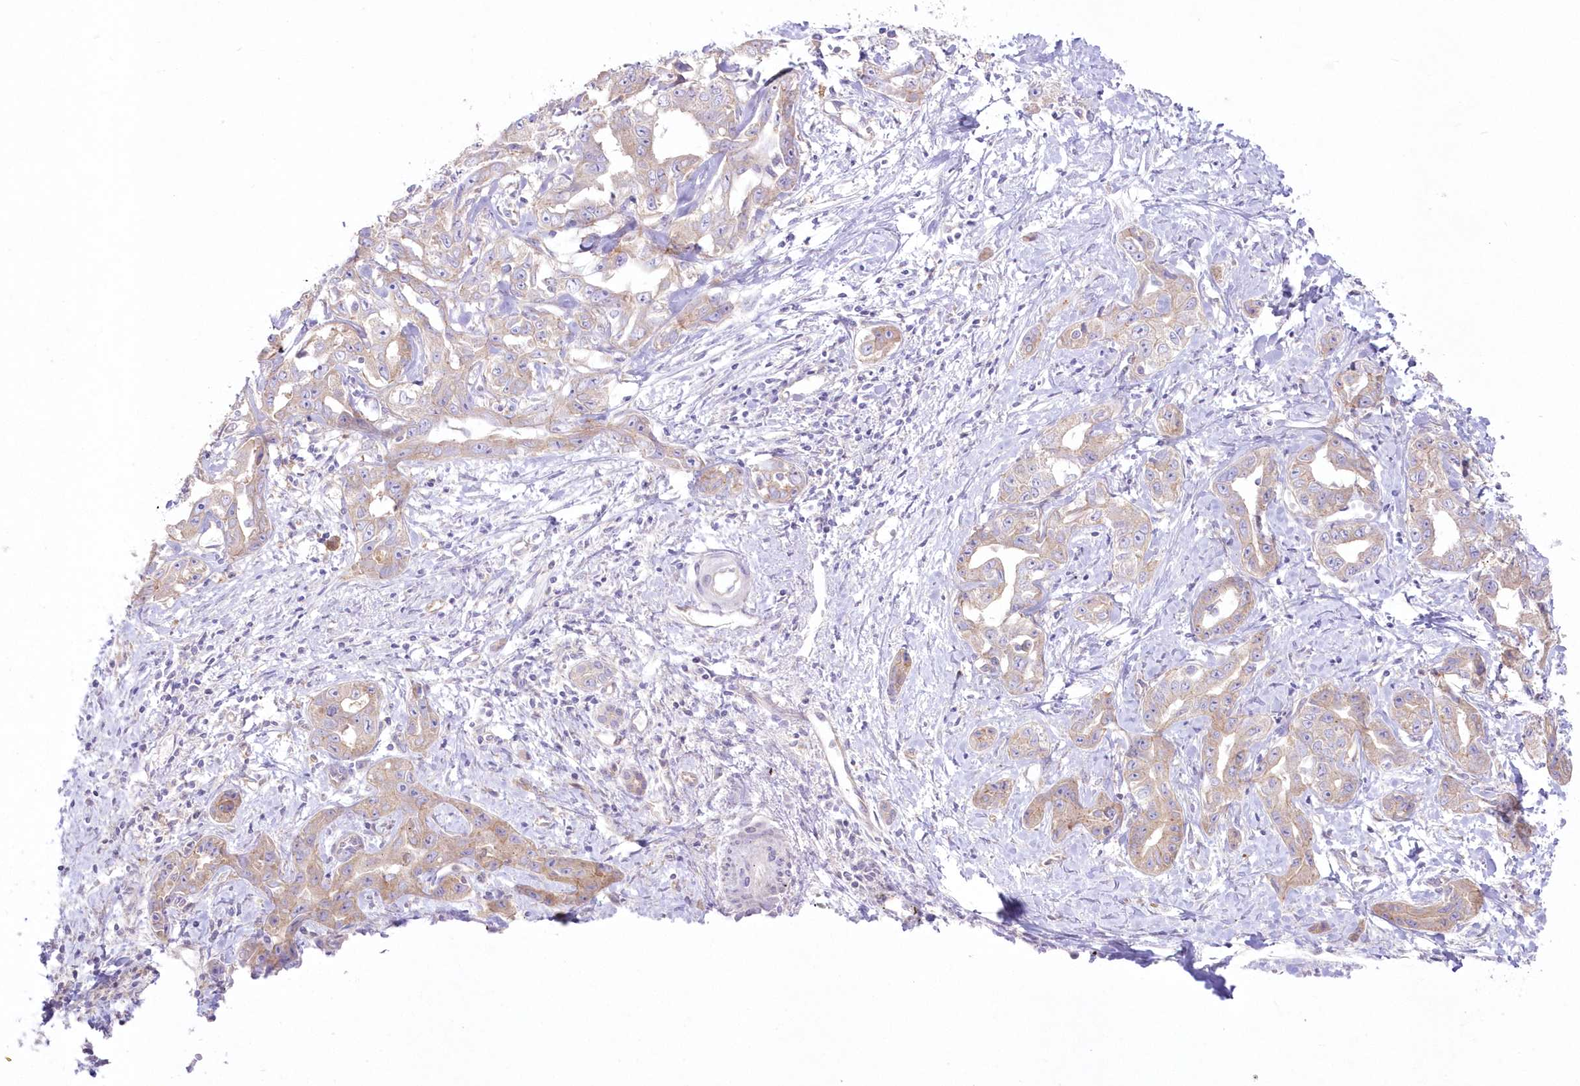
{"staining": {"intensity": "weak", "quantity": ">75%", "location": "cytoplasmic/membranous"}, "tissue": "liver cancer", "cell_type": "Tumor cells", "image_type": "cancer", "snomed": [{"axis": "morphology", "description": "Cholangiocarcinoma"}, {"axis": "topography", "description": "Liver"}], "caption": "Human liver cancer (cholangiocarcinoma) stained for a protein (brown) reveals weak cytoplasmic/membranous positive staining in approximately >75% of tumor cells.", "gene": "ZNF843", "patient": {"sex": "male", "age": 59}}